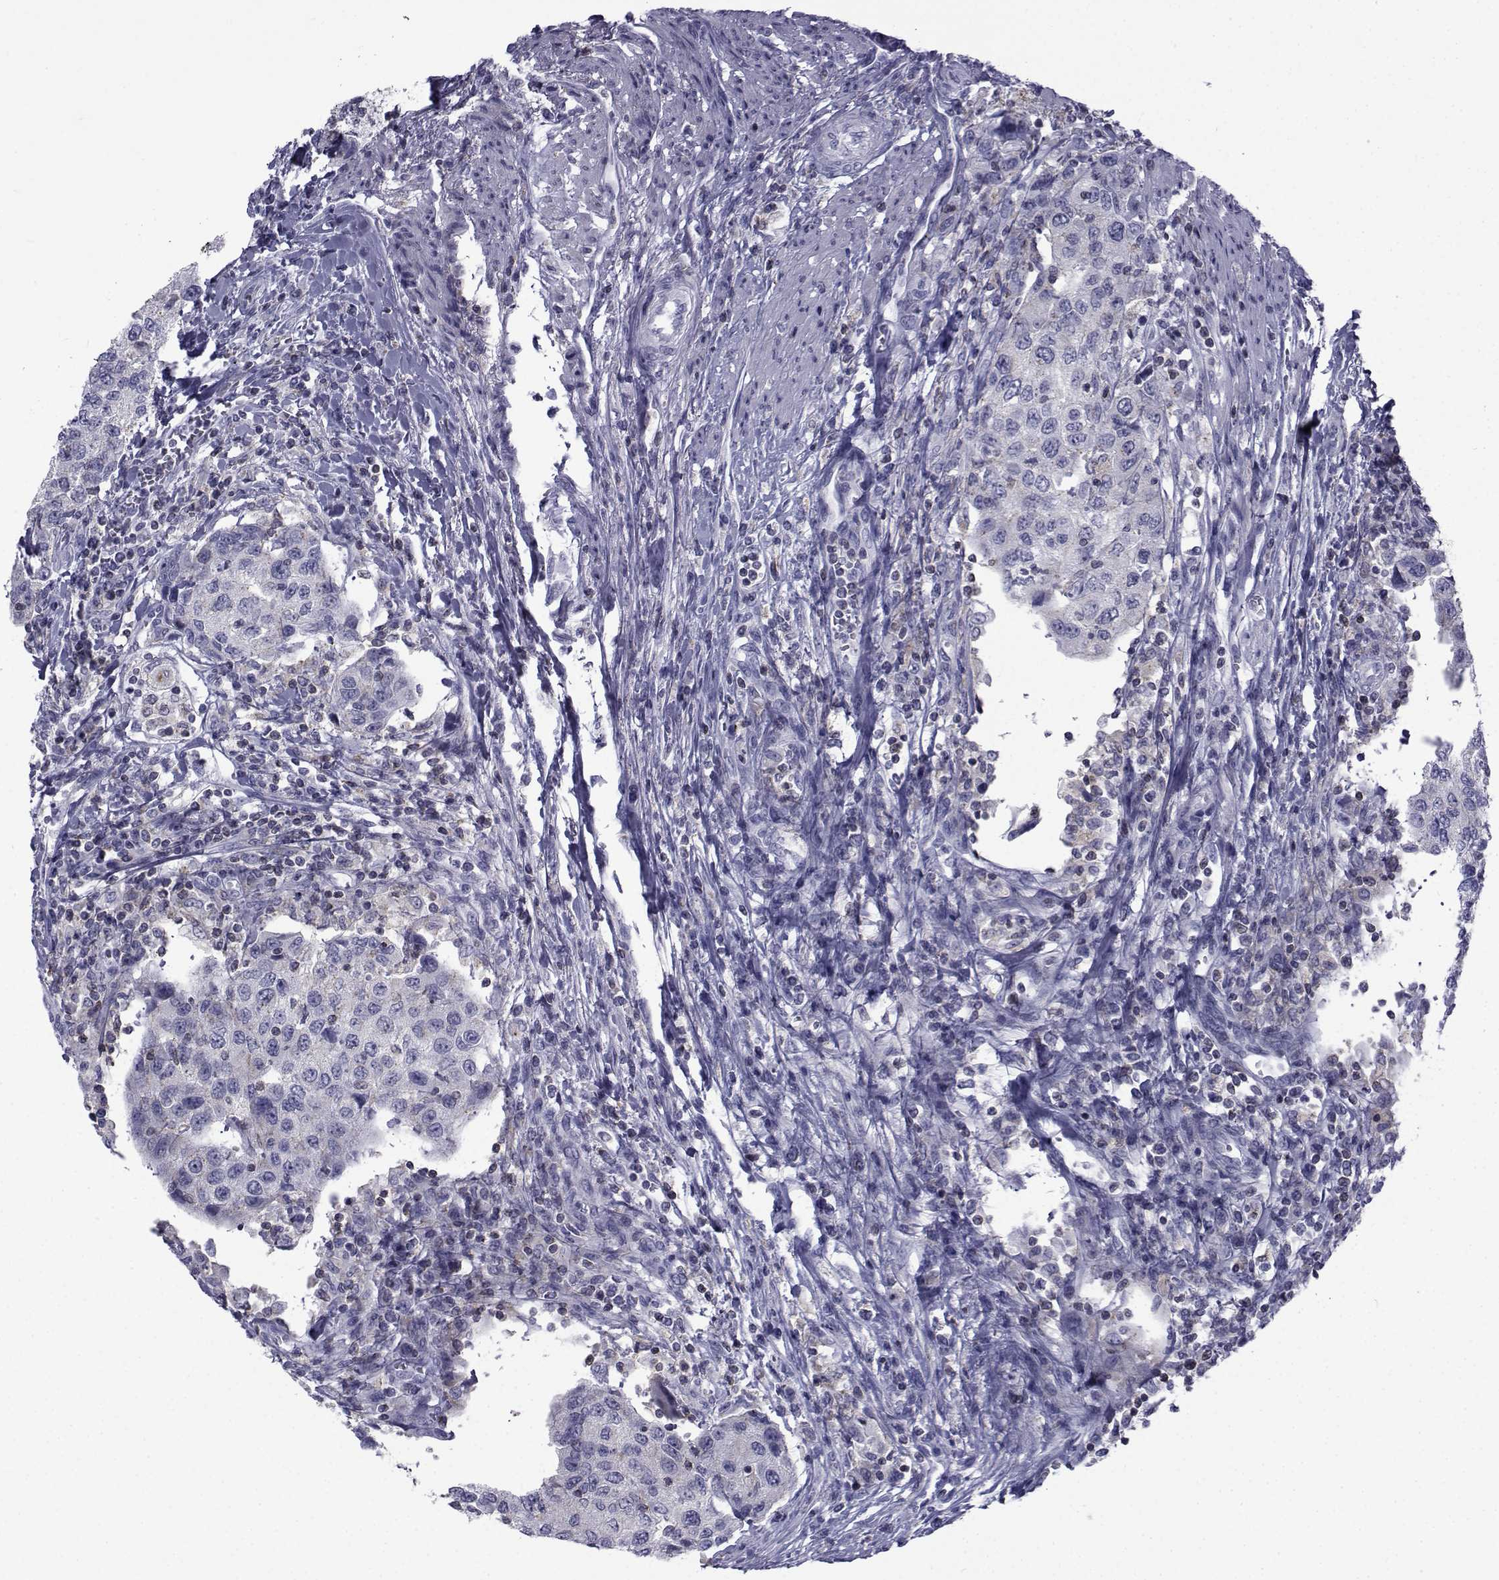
{"staining": {"intensity": "negative", "quantity": "none", "location": "none"}, "tissue": "urothelial cancer", "cell_type": "Tumor cells", "image_type": "cancer", "snomed": [{"axis": "morphology", "description": "Urothelial carcinoma, High grade"}, {"axis": "topography", "description": "Urinary bladder"}], "caption": "An IHC histopathology image of urothelial cancer is shown. There is no staining in tumor cells of urothelial cancer.", "gene": "PDE6H", "patient": {"sex": "female", "age": 78}}